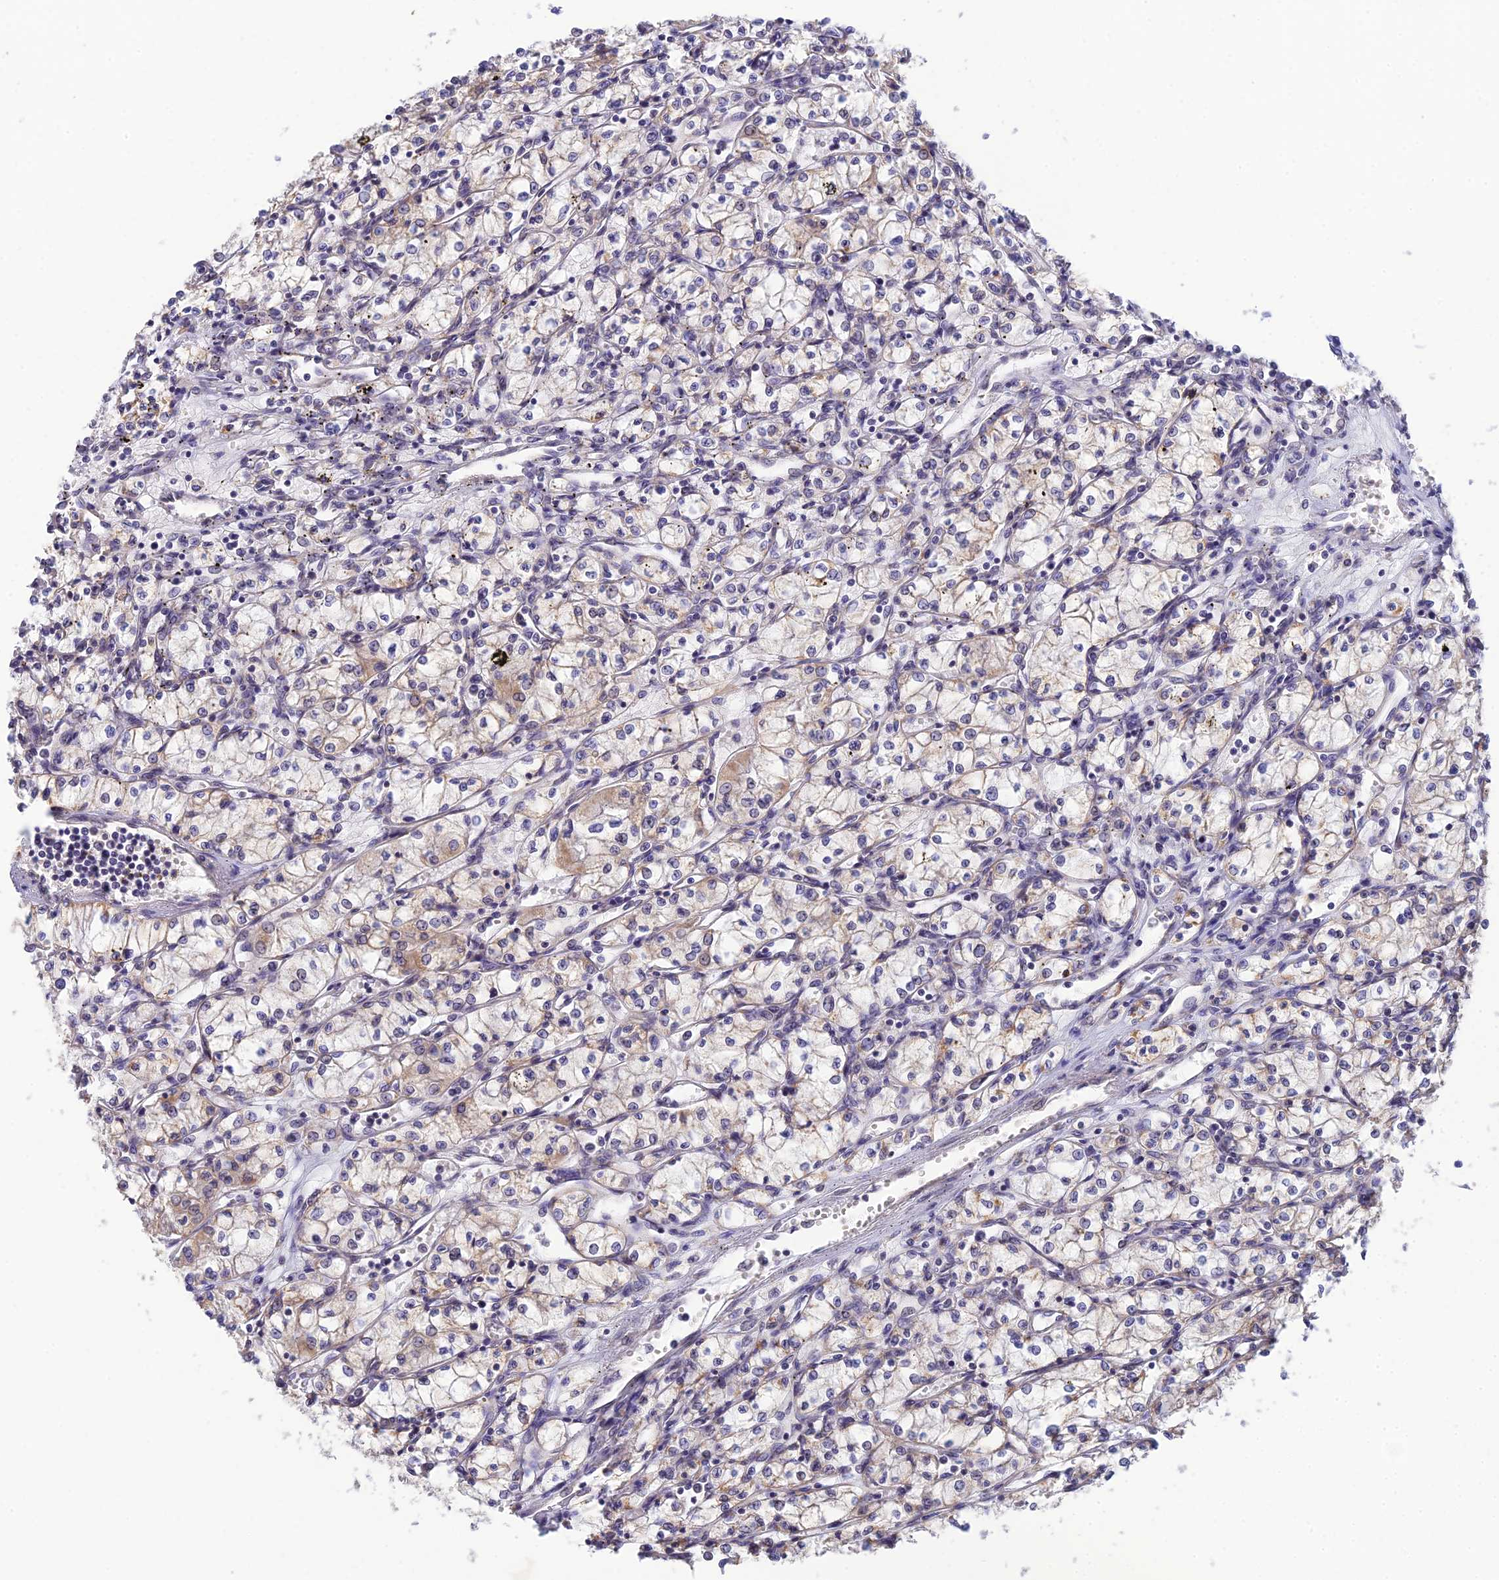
{"staining": {"intensity": "weak", "quantity": "25%-75%", "location": "cytoplasmic/membranous"}, "tissue": "renal cancer", "cell_type": "Tumor cells", "image_type": "cancer", "snomed": [{"axis": "morphology", "description": "Adenocarcinoma, NOS"}, {"axis": "topography", "description": "Kidney"}], "caption": "The image displays staining of renal cancer (adenocarcinoma), revealing weak cytoplasmic/membranous protein staining (brown color) within tumor cells.", "gene": "C2orf49", "patient": {"sex": "male", "age": 59}}